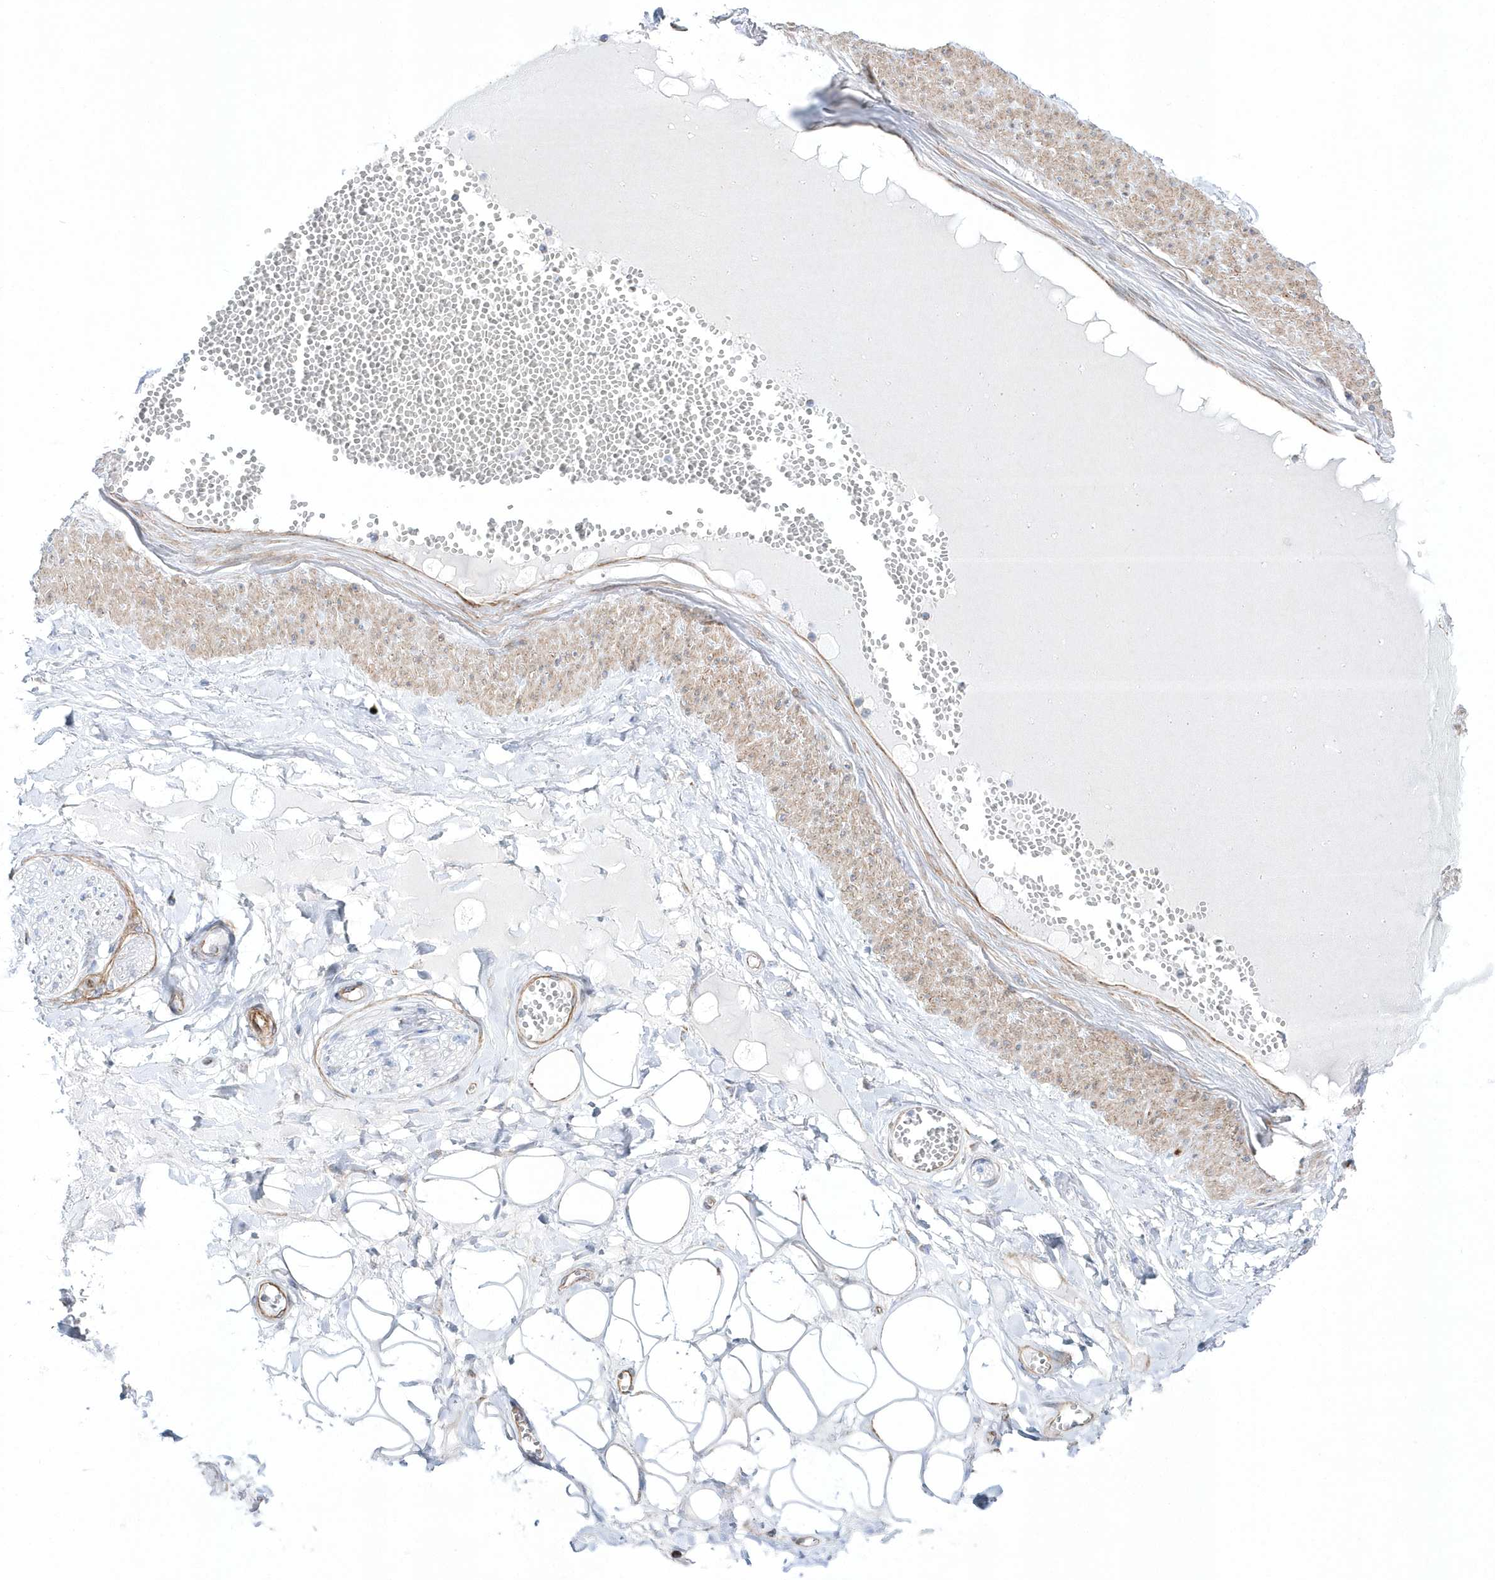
{"staining": {"intensity": "weak", "quantity": "<25%", "location": "cytoplasmic/membranous"}, "tissue": "adipose tissue", "cell_type": "Adipocytes", "image_type": "normal", "snomed": [{"axis": "morphology", "description": "Normal tissue, NOS"}, {"axis": "morphology", "description": "Inflammation, NOS"}, {"axis": "topography", "description": "Salivary gland"}, {"axis": "topography", "description": "Peripheral nerve tissue"}], "caption": "Immunohistochemistry of normal human adipose tissue displays no staining in adipocytes. Brightfield microscopy of immunohistochemistry stained with DAB (3,3'-diaminobenzidine) (brown) and hematoxylin (blue), captured at high magnification.", "gene": "OPA1", "patient": {"sex": "female", "age": 75}}